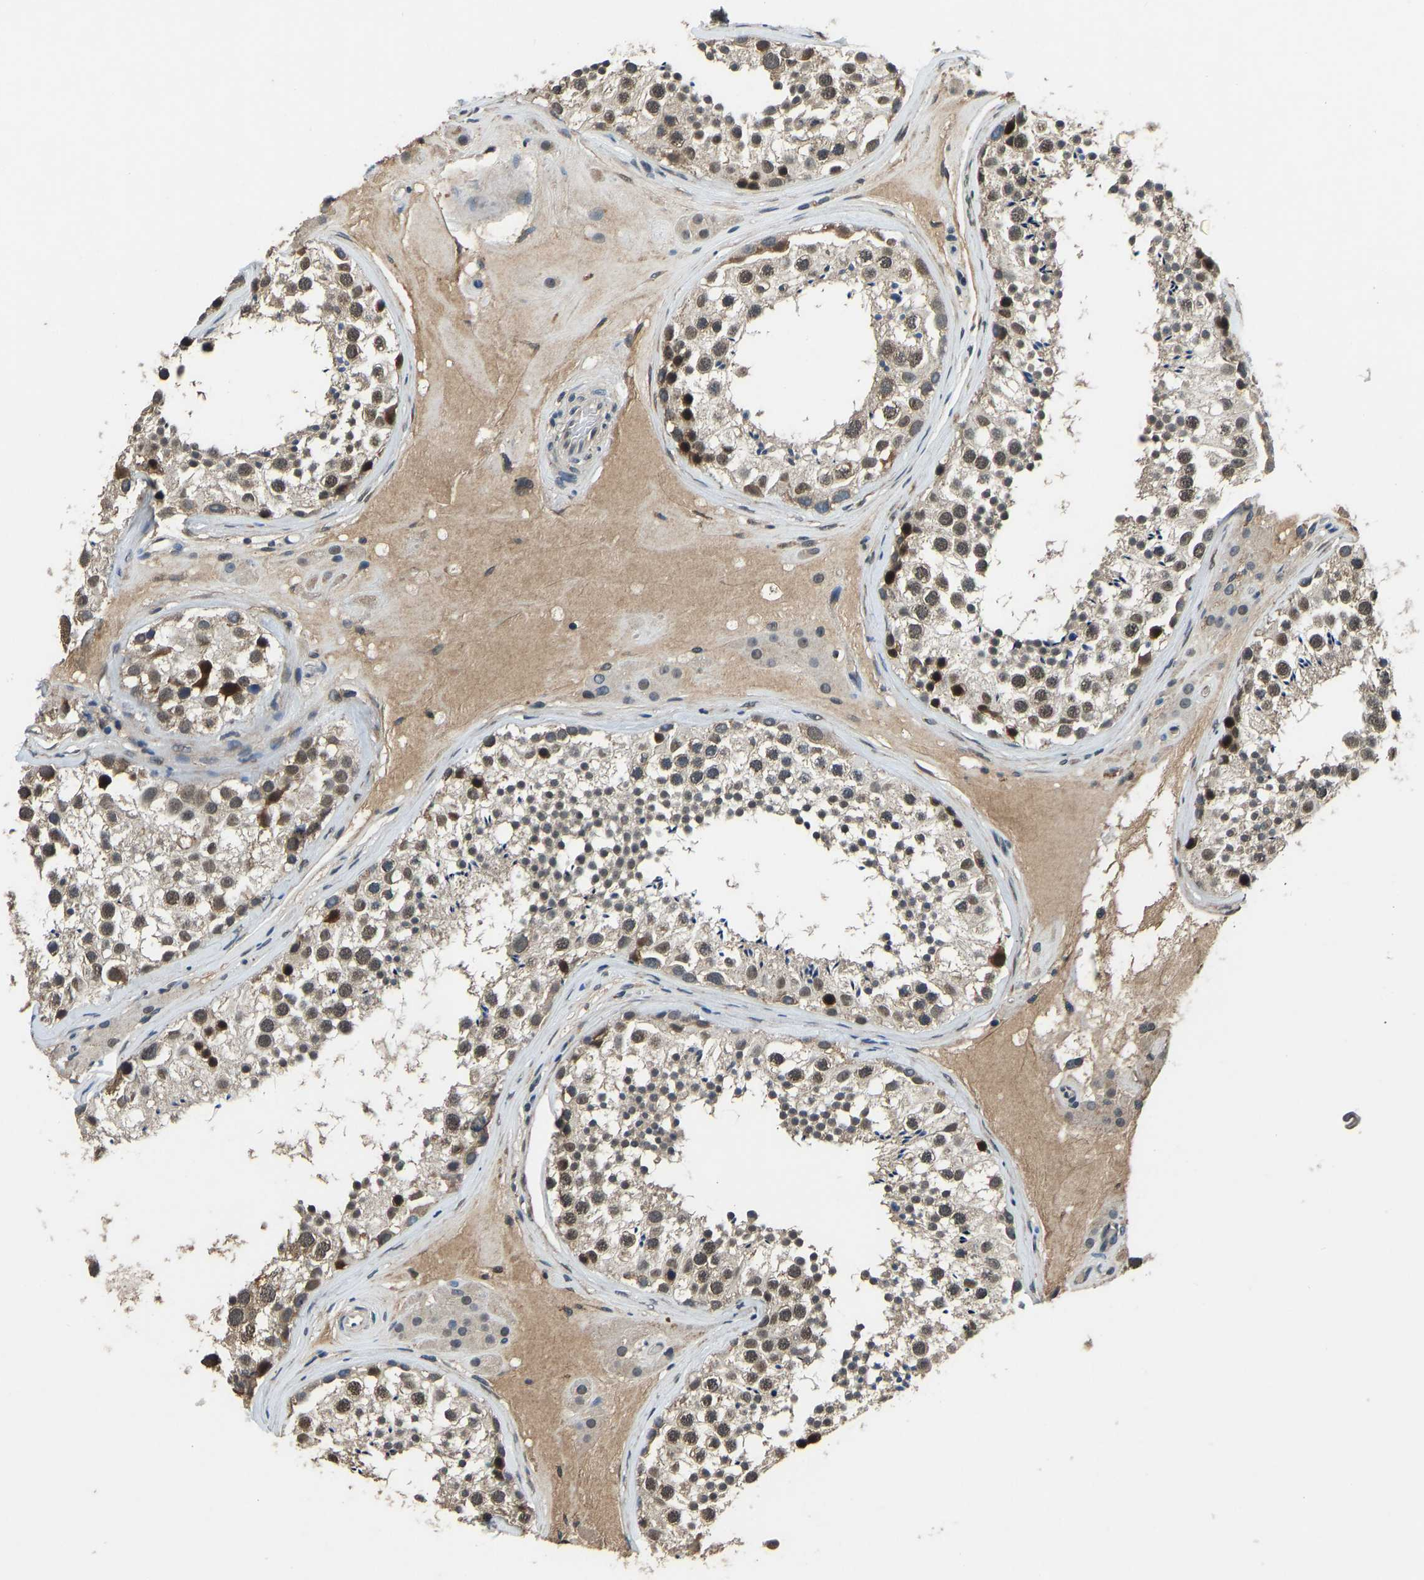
{"staining": {"intensity": "weak", "quantity": ">75%", "location": "nuclear"}, "tissue": "testis", "cell_type": "Cells in seminiferous ducts", "image_type": "normal", "snomed": [{"axis": "morphology", "description": "Normal tissue, NOS"}, {"axis": "topography", "description": "Testis"}], "caption": "Protein staining of unremarkable testis exhibits weak nuclear expression in about >75% of cells in seminiferous ducts.", "gene": "TOX4", "patient": {"sex": "male", "age": 46}}